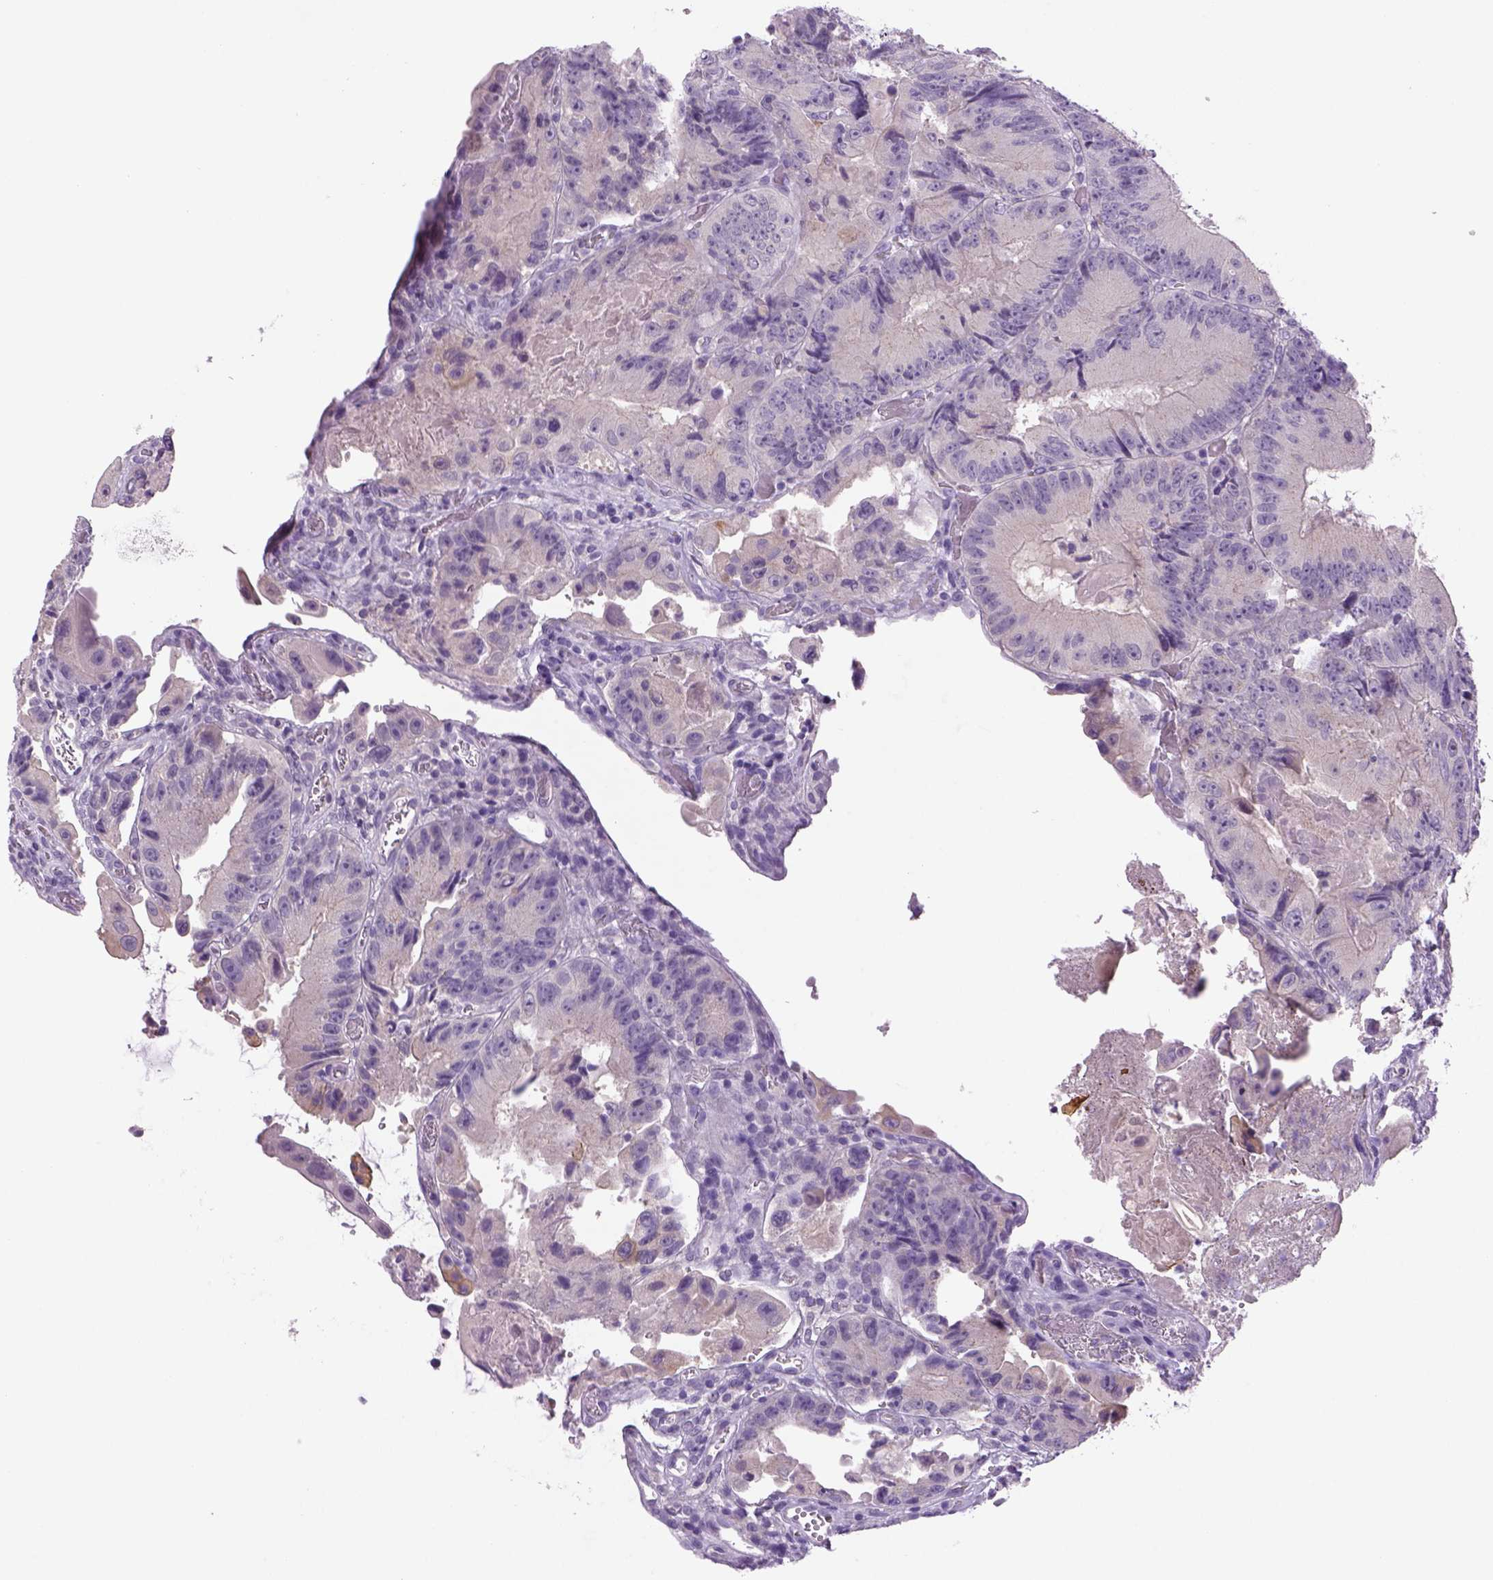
{"staining": {"intensity": "negative", "quantity": "none", "location": "none"}, "tissue": "colorectal cancer", "cell_type": "Tumor cells", "image_type": "cancer", "snomed": [{"axis": "morphology", "description": "Adenocarcinoma, NOS"}, {"axis": "topography", "description": "Colon"}], "caption": "High magnification brightfield microscopy of colorectal adenocarcinoma stained with DAB (brown) and counterstained with hematoxylin (blue): tumor cells show no significant expression.", "gene": "DBH", "patient": {"sex": "female", "age": 86}}